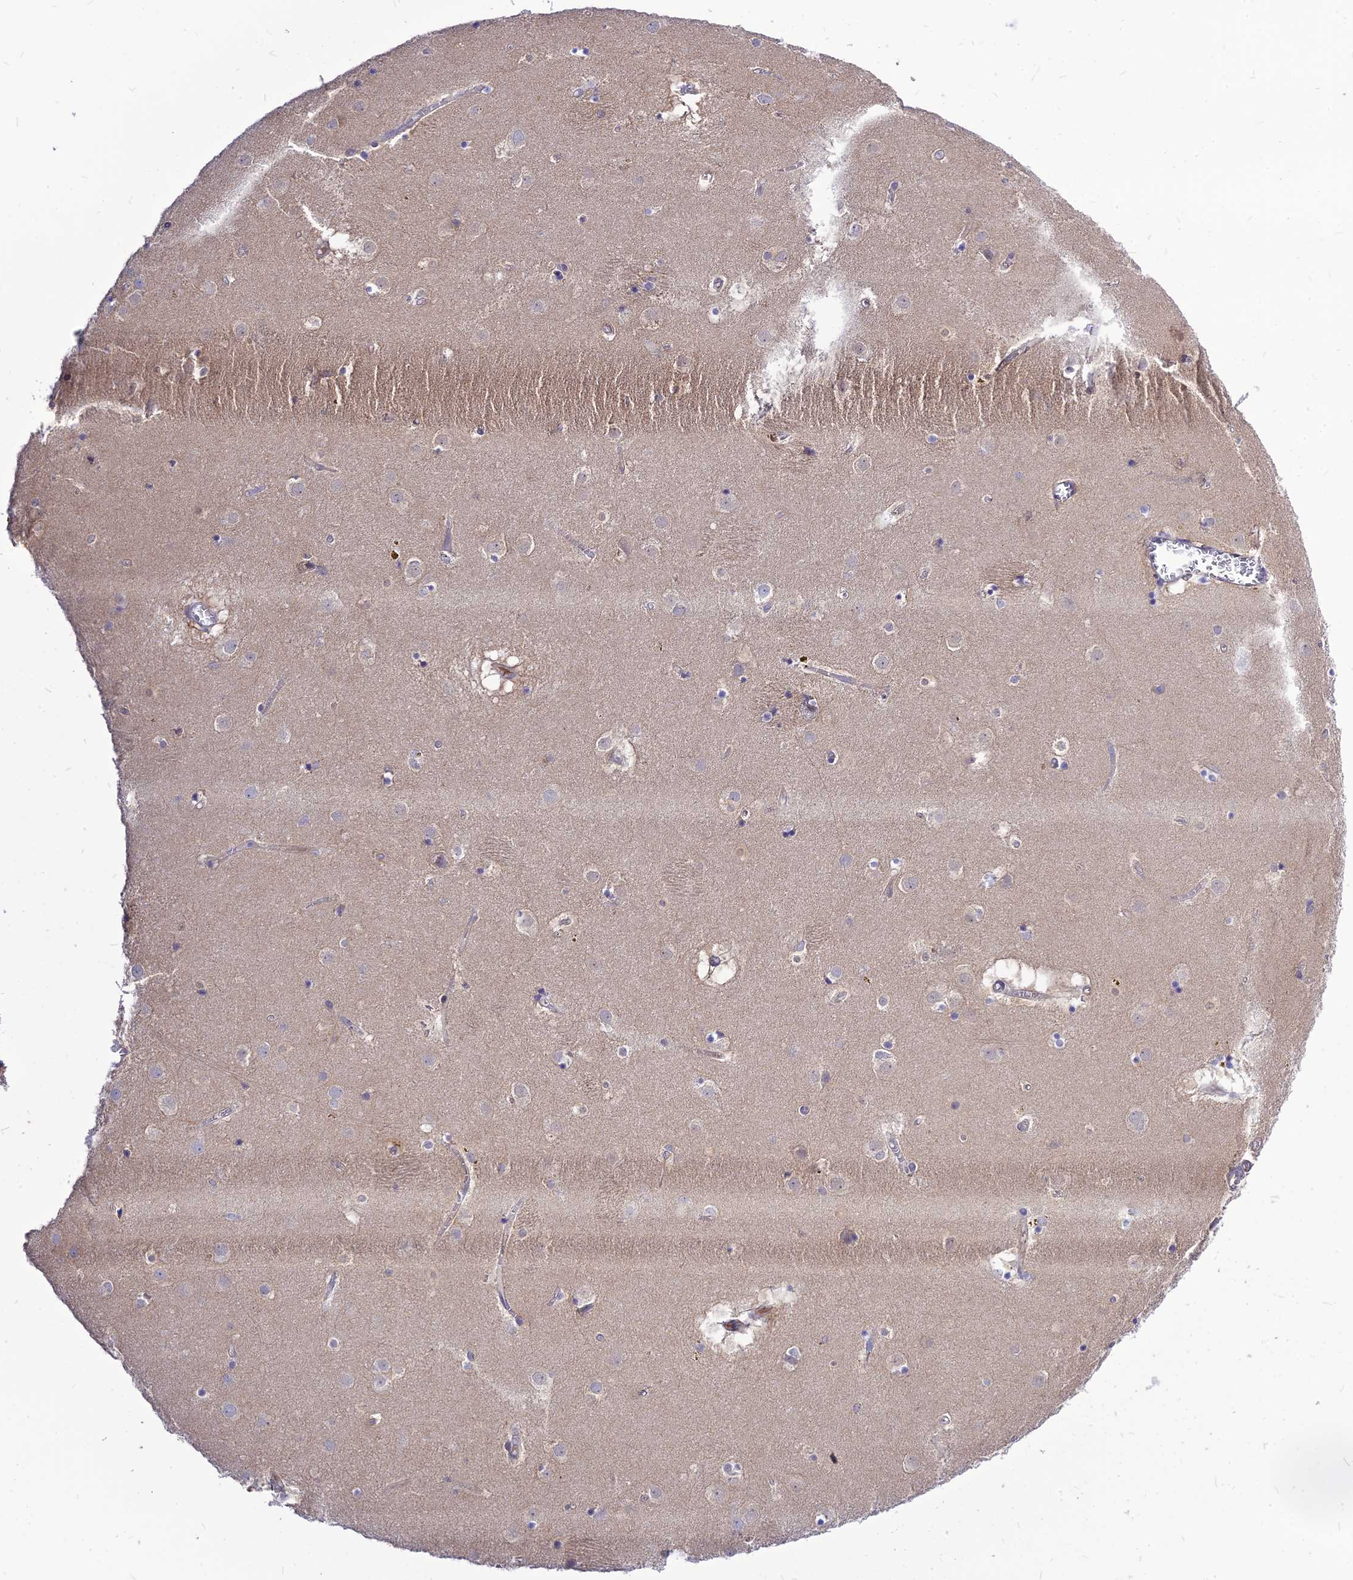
{"staining": {"intensity": "negative", "quantity": "none", "location": "none"}, "tissue": "caudate", "cell_type": "Glial cells", "image_type": "normal", "snomed": [{"axis": "morphology", "description": "Normal tissue, NOS"}, {"axis": "topography", "description": "Lateral ventricle wall"}], "caption": "High power microscopy photomicrograph of an IHC micrograph of normal caudate, revealing no significant staining in glial cells.", "gene": "CZIB", "patient": {"sex": "male", "age": 70}}